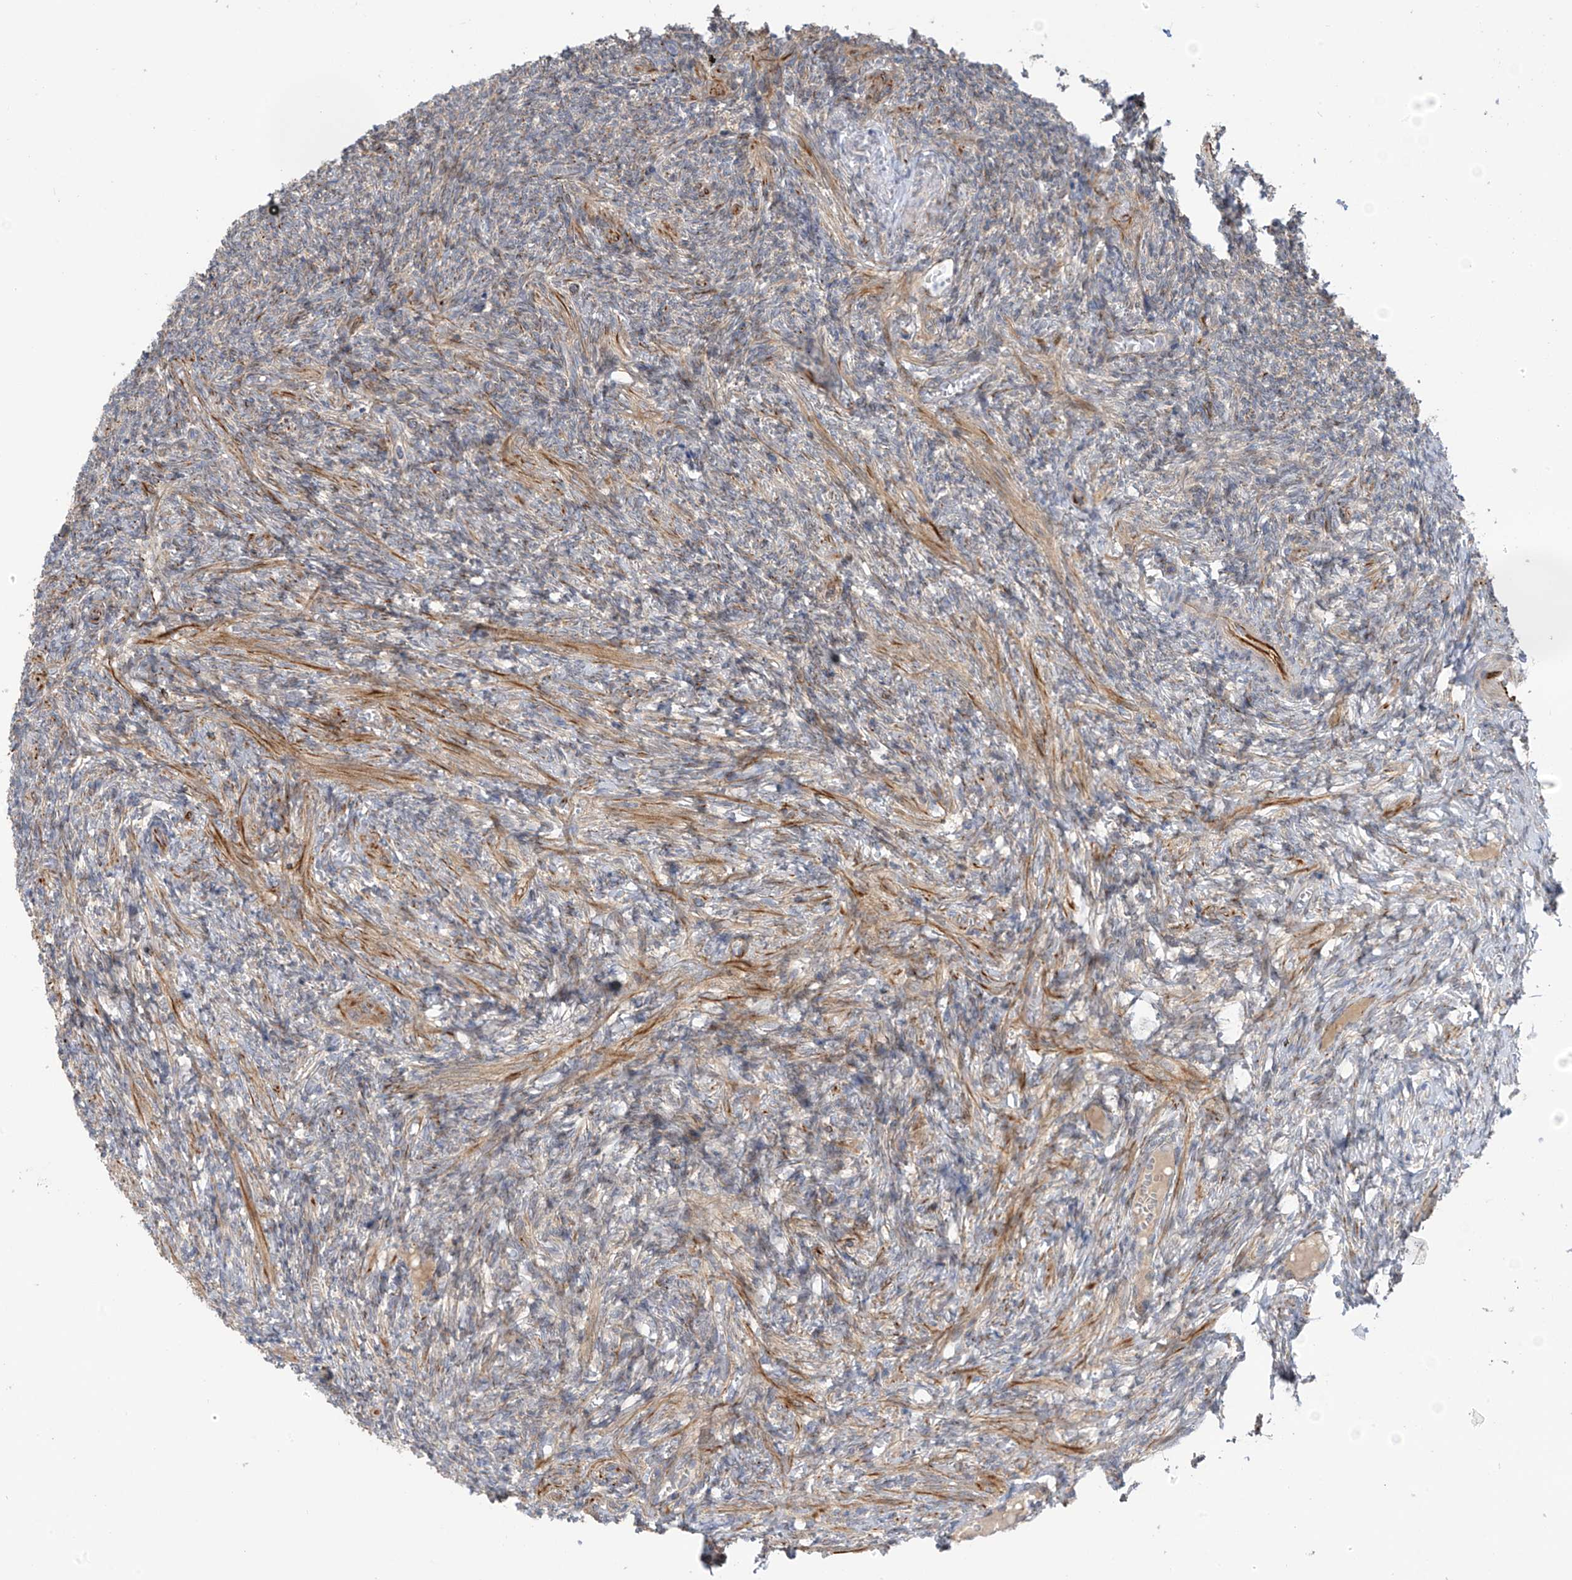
{"staining": {"intensity": "weak", "quantity": "<25%", "location": "cytoplasmic/membranous"}, "tissue": "ovary", "cell_type": "Ovarian stroma cells", "image_type": "normal", "snomed": [{"axis": "morphology", "description": "Normal tissue, NOS"}, {"axis": "topography", "description": "Ovary"}], "caption": "Immunohistochemistry of benign human ovary shows no expression in ovarian stroma cells.", "gene": "HS6ST2", "patient": {"sex": "female", "age": 27}}